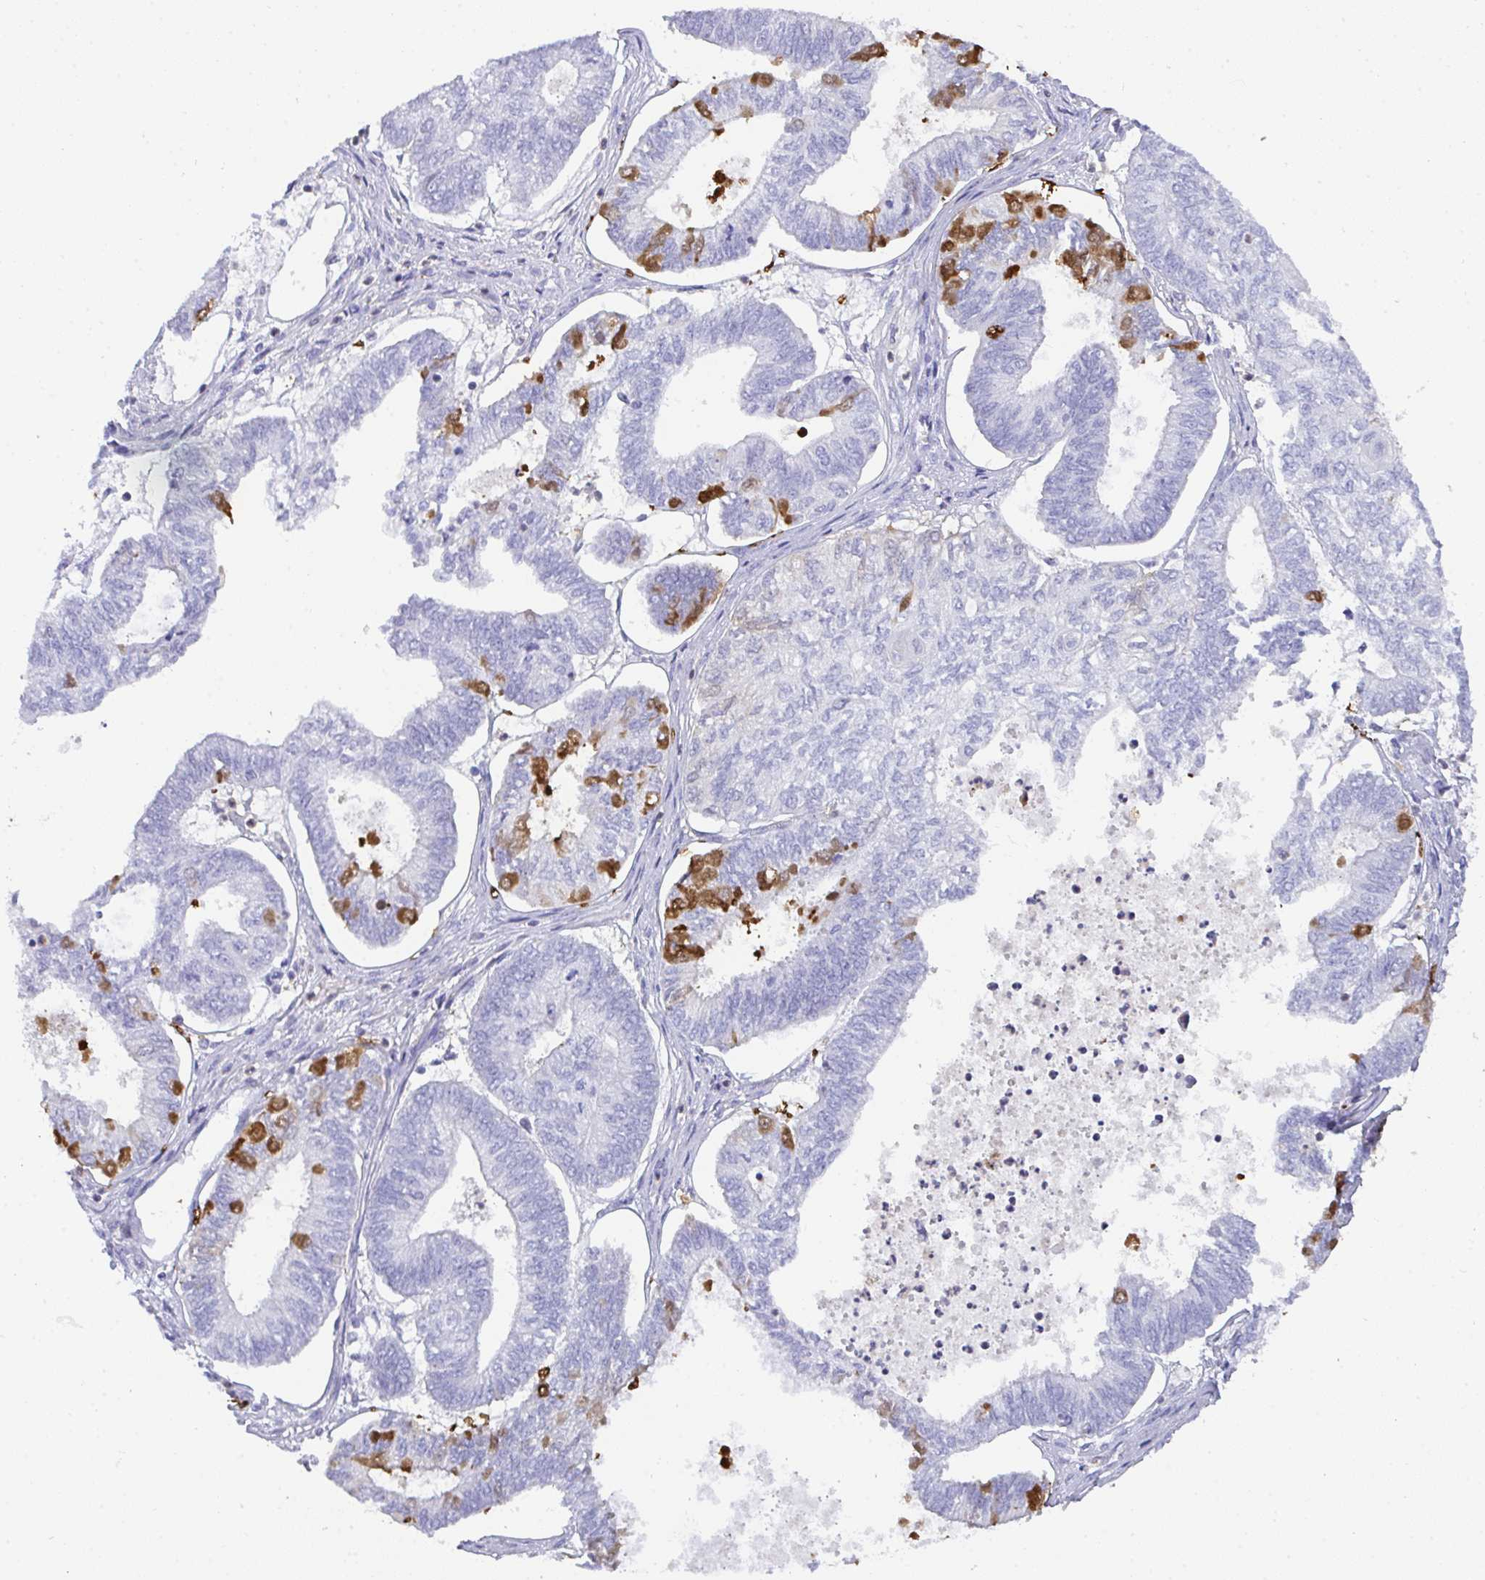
{"staining": {"intensity": "moderate", "quantity": "<25%", "location": "cytoplasmic/membranous"}, "tissue": "ovarian cancer", "cell_type": "Tumor cells", "image_type": "cancer", "snomed": [{"axis": "morphology", "description": "Carcinoma, endometroid"}, {"axis": "topography", "description": "Ovary"}], "caption": "Brown immunohistochemical staining in human ovarian cancer (endometroid carcinoma) reveals moderate cytoplasmic/membranous expression in about <25% of tumor cells.", "gene": "TNFAIP8", "patient": {"sex": "female", "age": 64}}